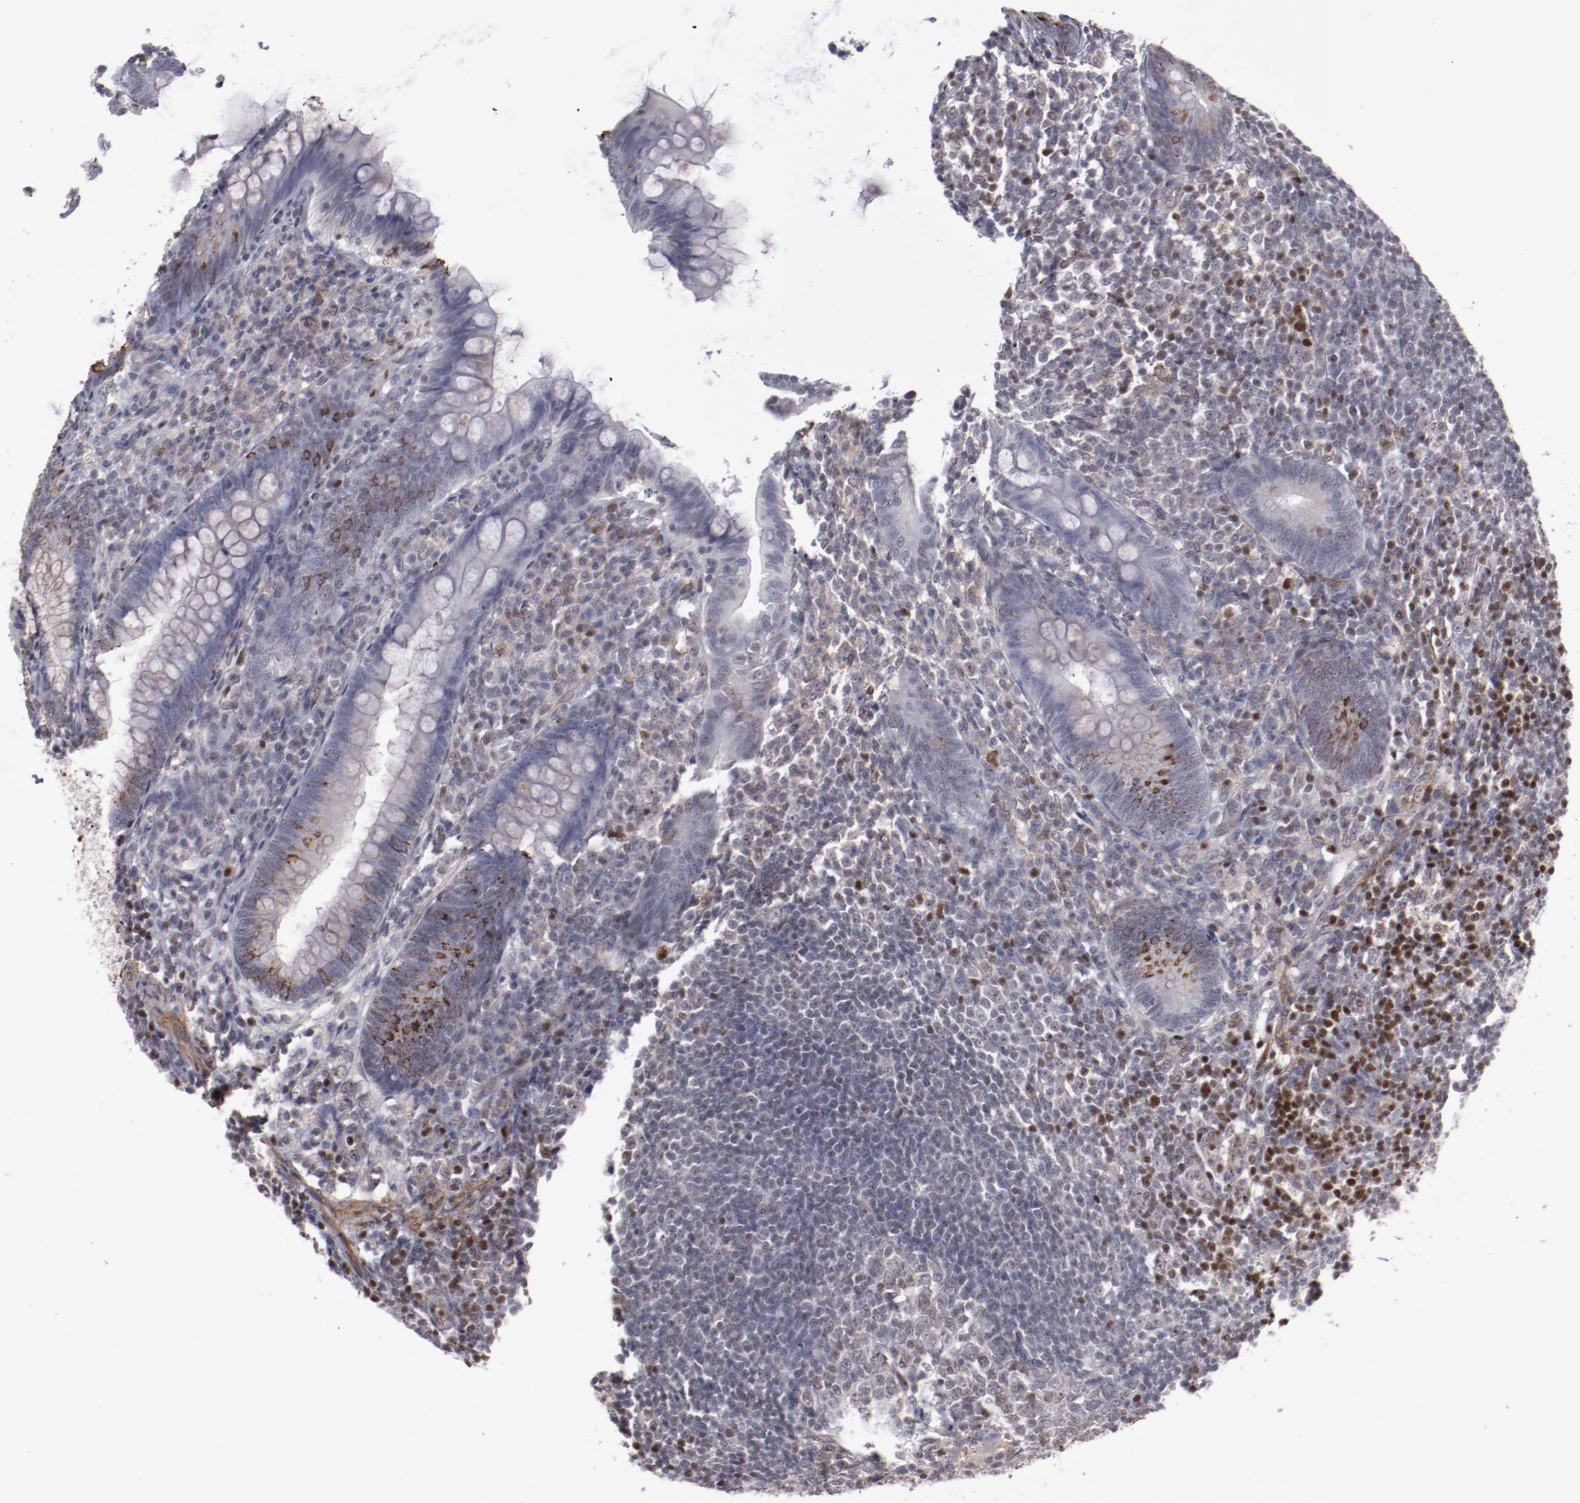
{"staining": {"intensity": "negative", "quantity": "none", "location": "none"}, "tissue": "appendix", "cell_type": "Glandular cells", "image_type": "normal", "snomed": [{"axis": "morphology", "description": "Normal tissue, NOS"}, {"axis": "topography", "description": "Appendix"}], "caption": "IHC histopathology image of benign appendix: human appendix stained with DAB displays no significant protein expression in glandular cells.", "gene": "LEF1", "patient": {"sex": "female", "age": 66}}